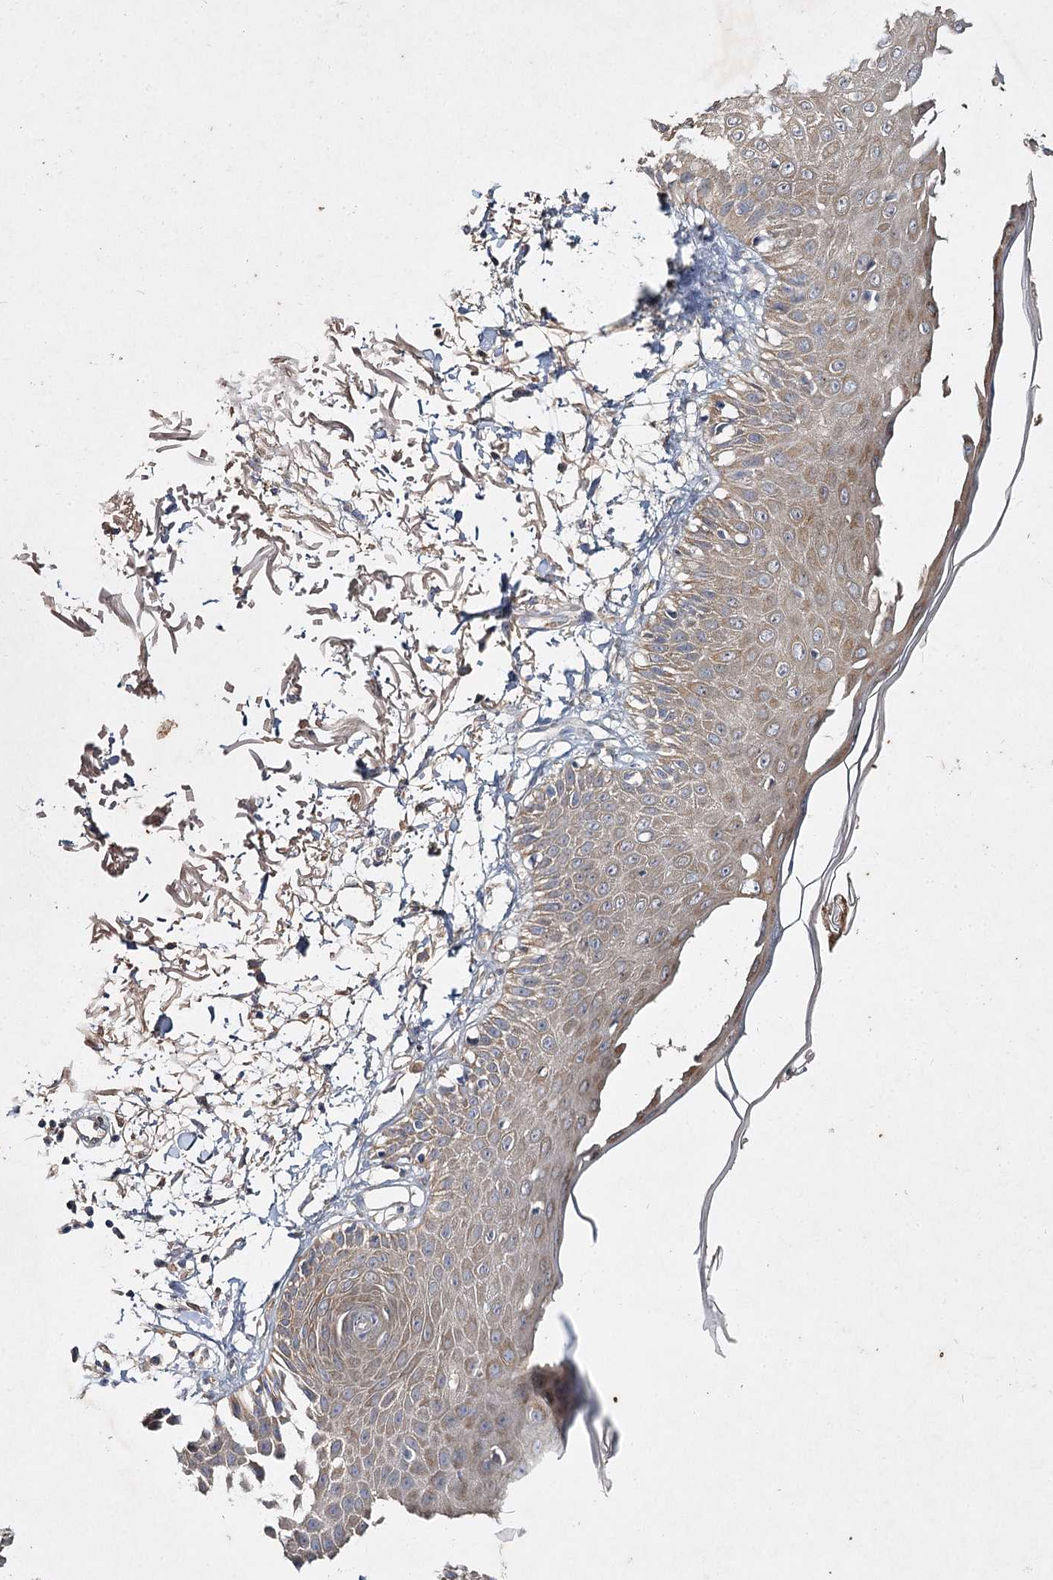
{"staining": {"intensity": "weak", "quantity": ">75%", "location": "cytoplasmic/membranous"}, "tissue": "skin", "cell_type": "Fibroblasts", "image_type": "normal", "snomed": [{"axis": "morphology", "description": "Normal tissue, NOS"}, {"axis": "morphology", "description": "Squamous cell carcinoma, NOS"}, {"axis": "topography", "description": "Skin"}, {"axis": "topography", "description": "Peripheral nerve tissue"}], "caption": "The image displays a brown stain indicating the presence of a protein in the cytoplasmic/membranous of fibroblasts in skin.", "gene": "MFN1", "patient": {"sex": "male", "age": 83}}